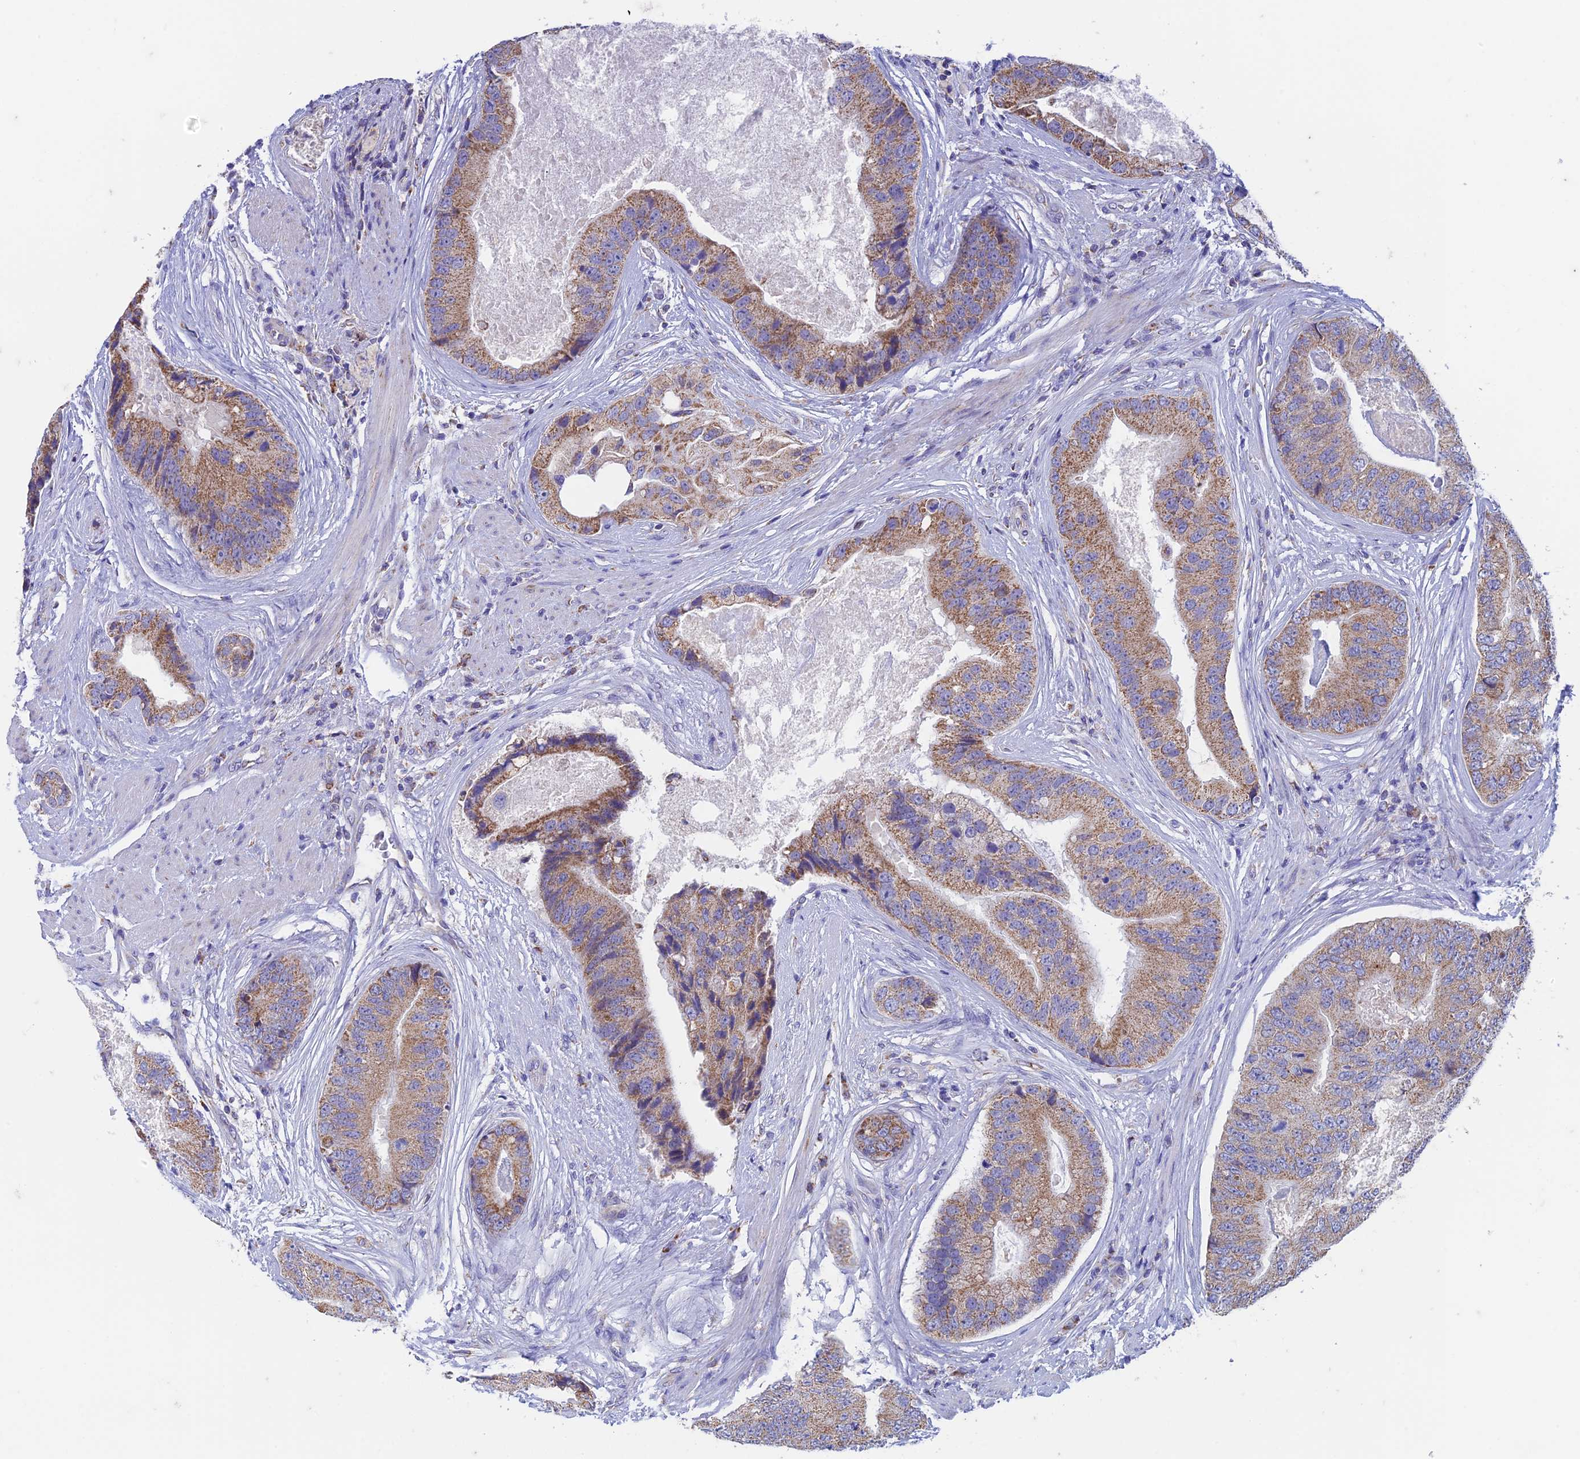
{"staining": {"intensity": "moderate", "quantity": ">75%", "location": "cytoplasmic/membranous"}, "tissue": "prostate cancer", "cell_type": "Tumor cells", "image_type": "cancer", "snomed": [{"axis": "morphology", "description": "Adenocarcinoma, High grade"}, {"axis": "topography", "description": "Prostate"}], "caption": "Human prostate adenocarcinoma (high-grade) stained with a protein marker reveals moderate staining in tumor cells.", "gene": "ZNF181", "patient": {"sex": "male", "age": 70}}